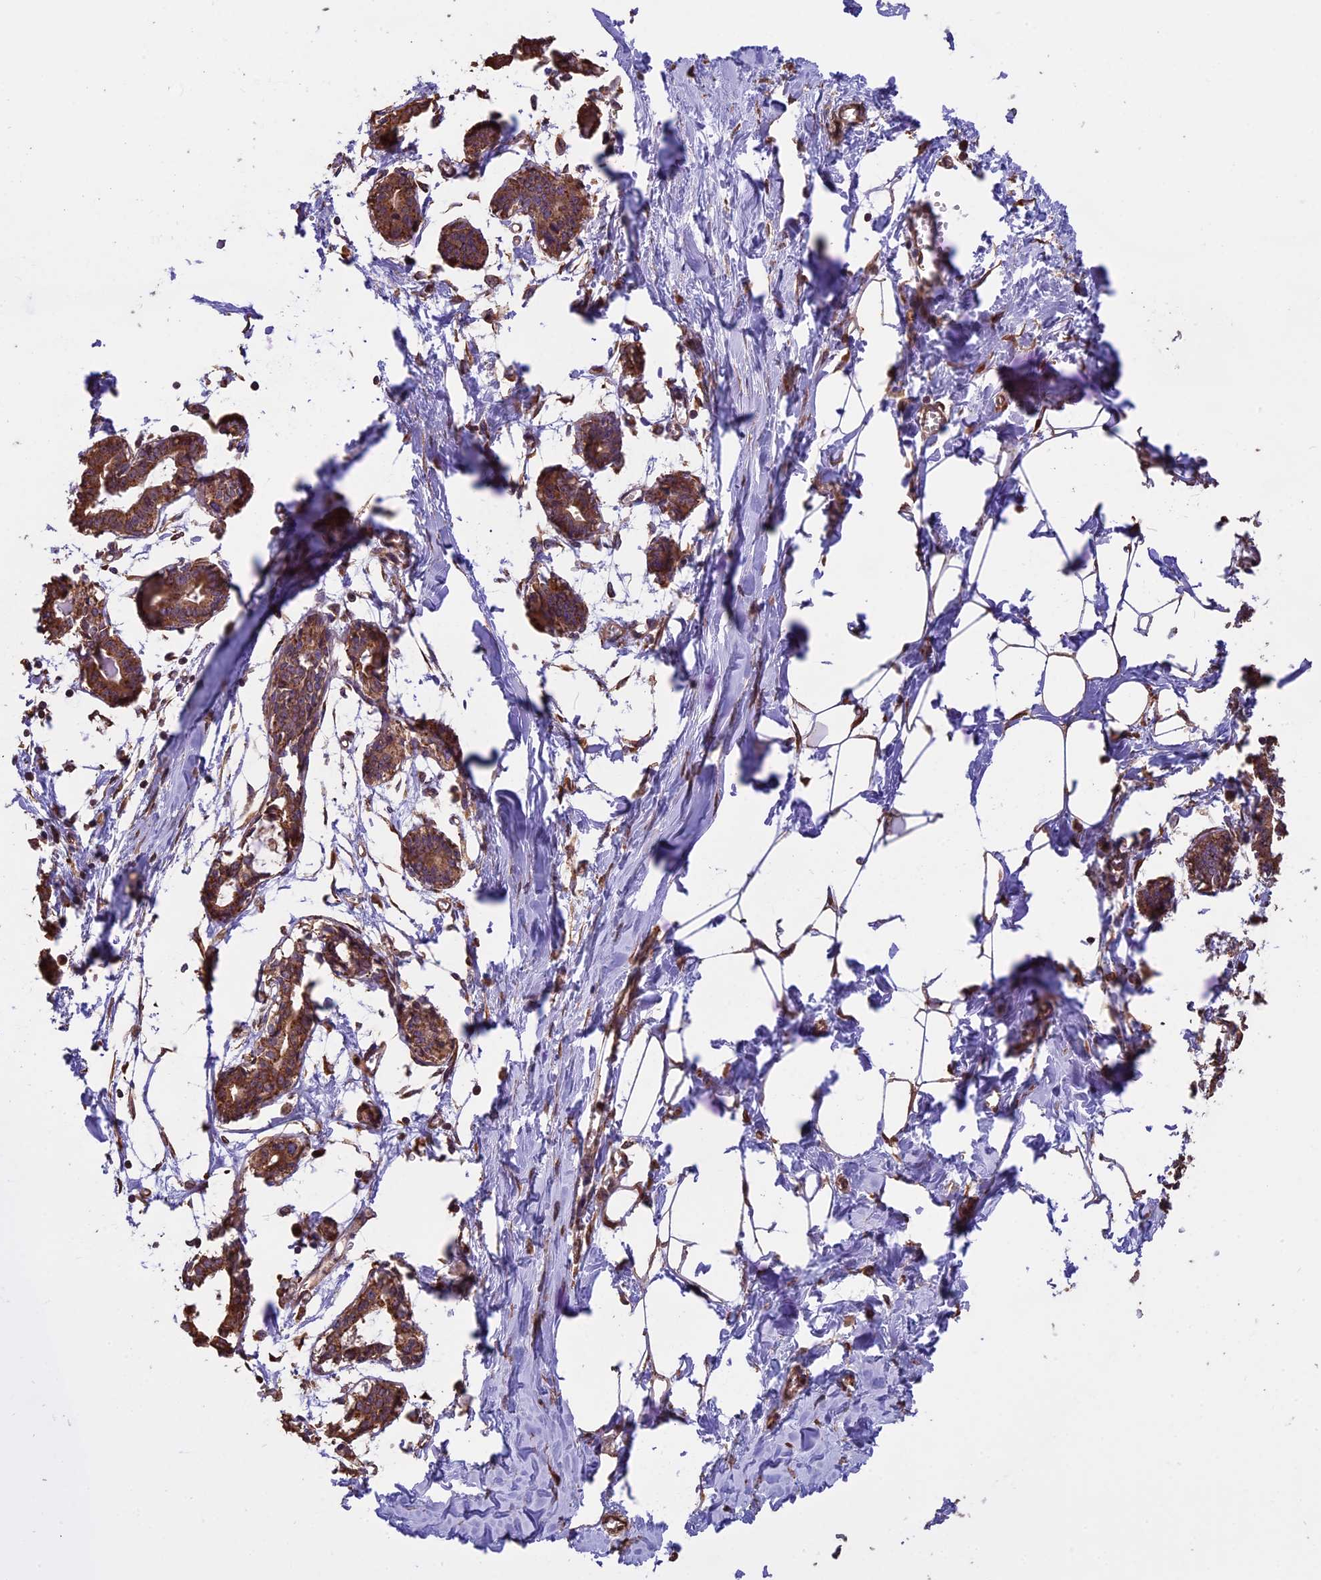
{"staining": {"intensity": "weak", "quantity": ">75%", "location": "cytoplasmic/membranous"}, "tissue": "breast", "cell_type": "Adipocytes", "image_type": "normal", "snomed": [{"axis": "morphology", "description": "Normal tissue, NOS"}, {"axis": "topography", "description": "Breast"}], "caption": "DAB (3,3'-diaminobenzidine) immunohistochemical staining of benign human breast displays weak cytoplasmic/membranous protein staining in approximately >75% of adipocytes. Using DAB (brown) and hematoxylin (blue) stains, captured at high magnification using brightfield microscopy.", "gene": "CHMP2A", "patient": {"sex": "female", "age": 27}}